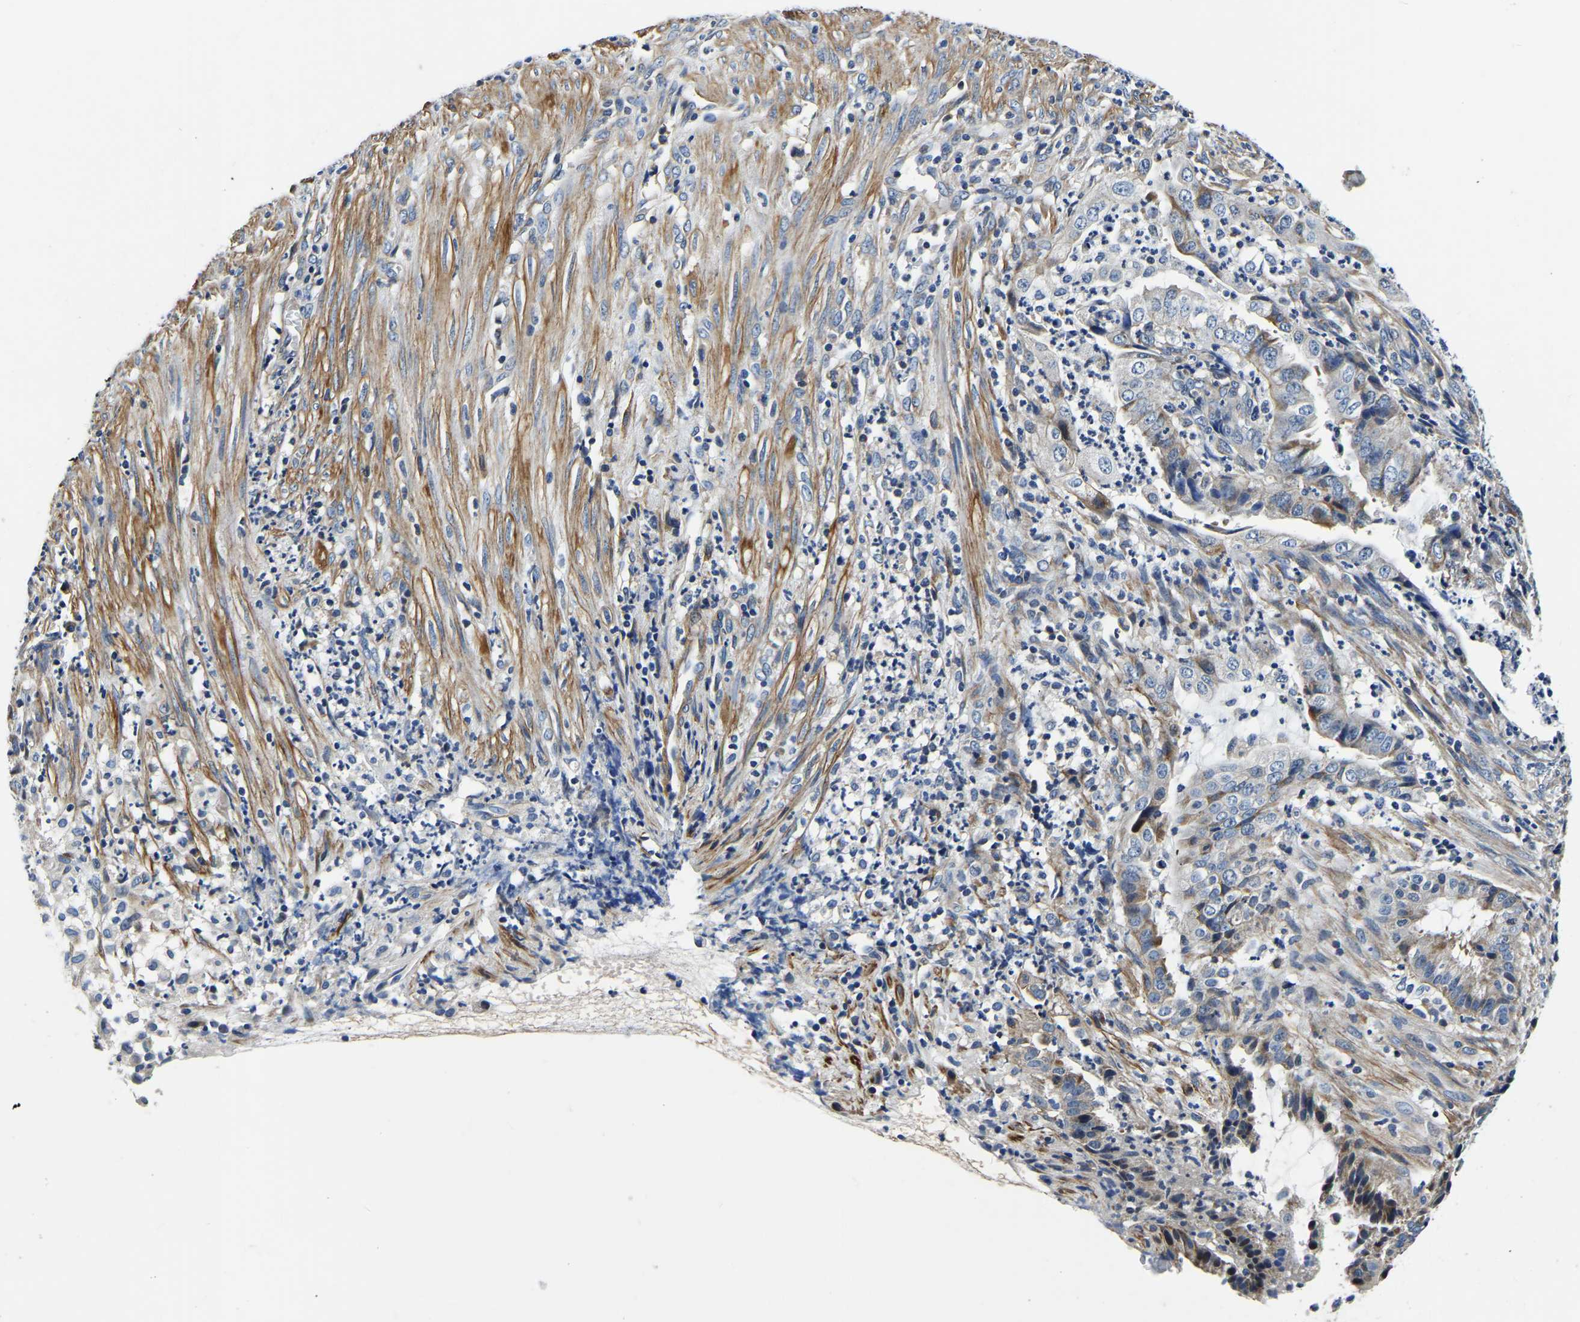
{"staining": {"intensity": "moderate", "quantity": "<25%", "location": "cytoplasmic/membranous"}, "tissue": "endometrial cancer", "cell_type": "Tumor cells", "image_type": "cancer", "snomed": [{"axis": "morphology", "description": "Adenocarcinoma, NOS"}, {"axis": "topography", "description": "Endometrium"}], "caption": "The histopathology image demonstrates immunohistochemical staining of endometrial adenocarcinoma. There is moderate cytoplasmic/membranous expression is appreciated in approximately <25% of tumor cells. The staining is performed using DAB brown chromogen to label protein expression. The nuclei are counter-stained blue using hematoxylin.", "gene": "KCTD17", "patient": {"sex": "female", "age": 51}}